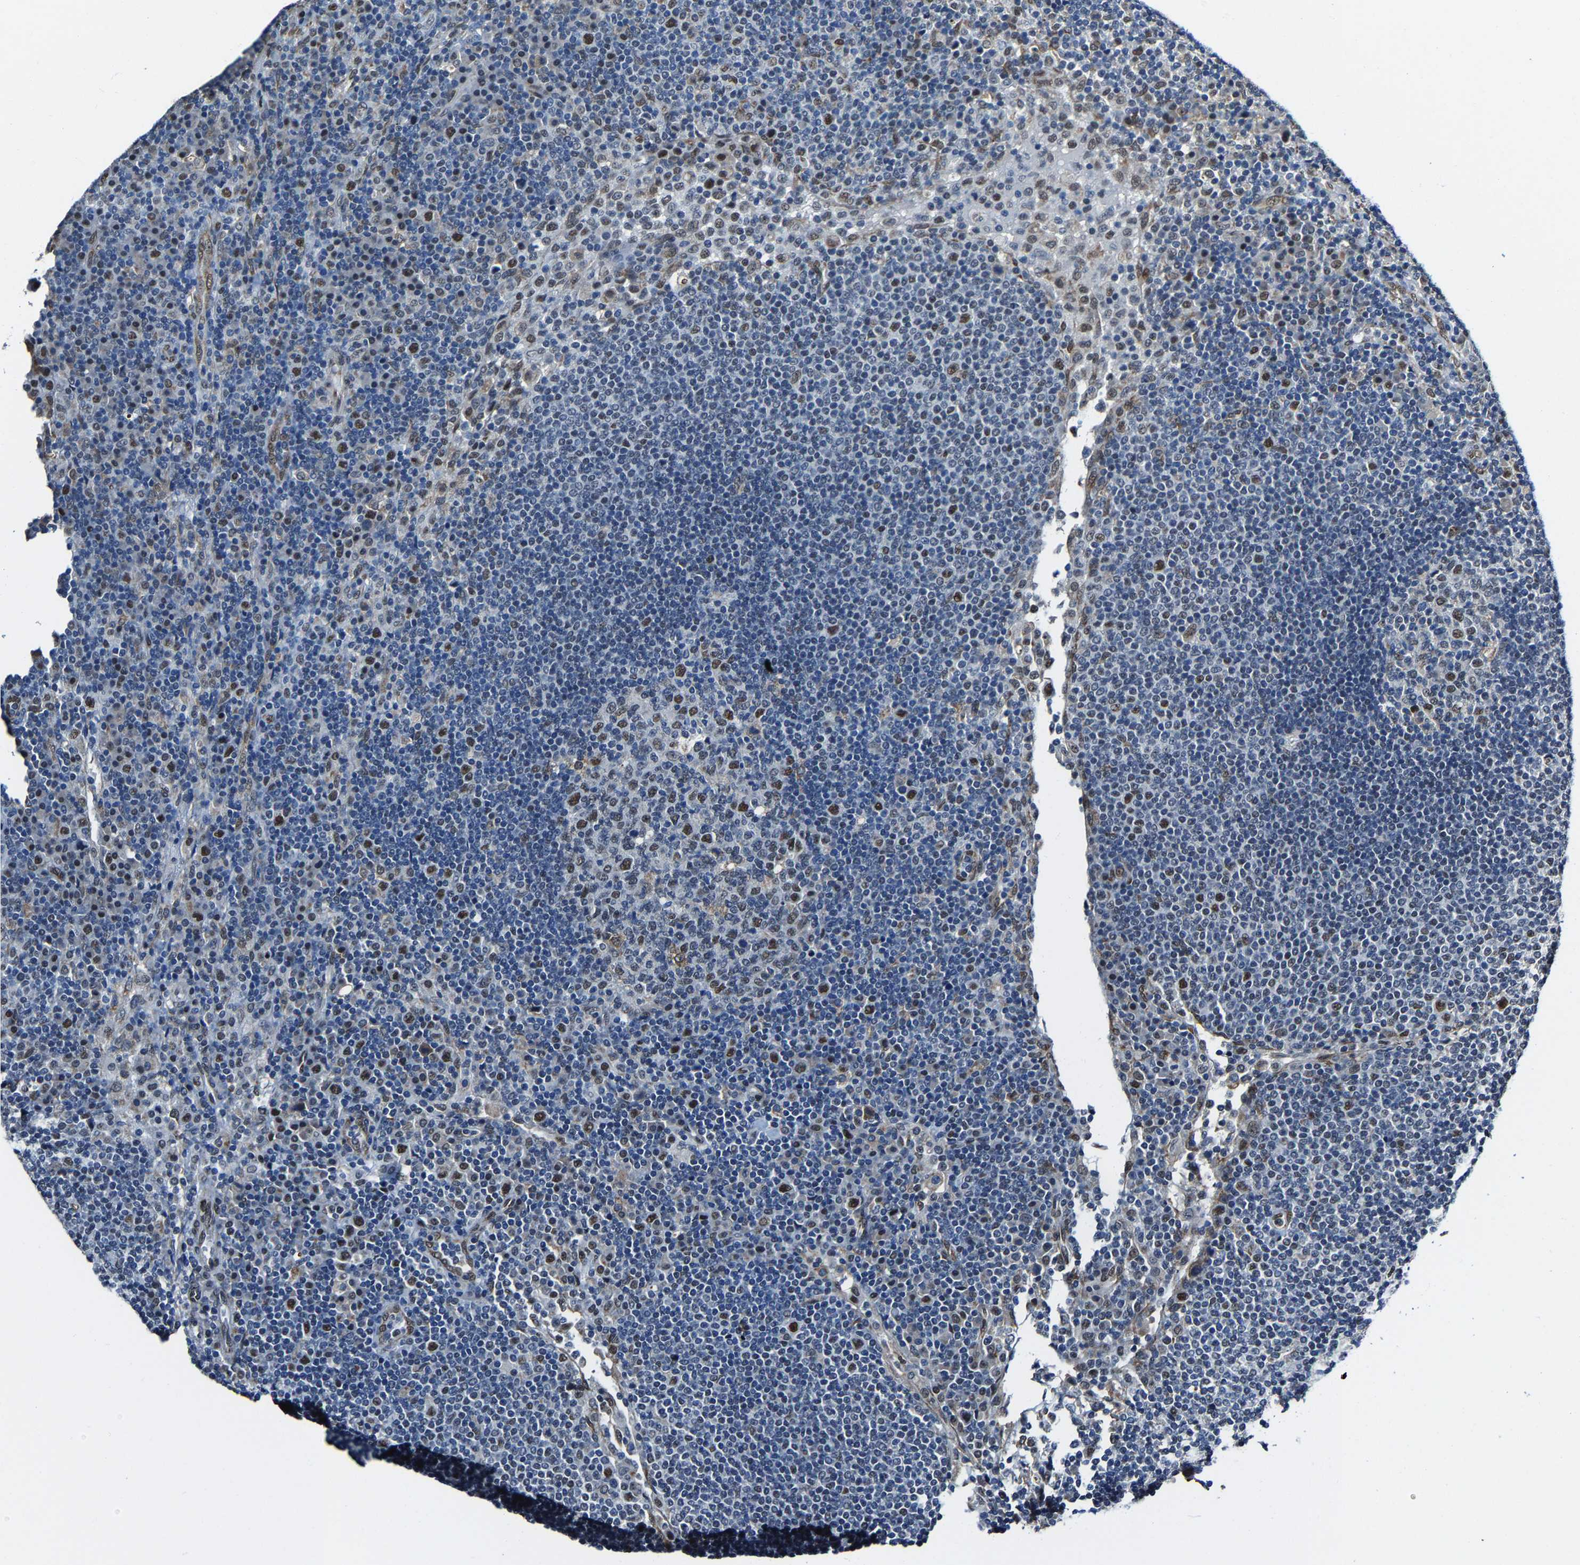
{"staining": {"intensity": "moderate", "quantity": "<25%", "location": "nuclear"}, "tissue": "lymph node", "cell_type": "Germinal center cells", "image_type": "normal", "snomed": [{"axis": "morphology", "description": "Normal tissue, NOS"}, {"axis": "topography", "description": "Lymph node"}], "caption": "Immunohistochemistry (IHC) photomicrograph of normal lymph node: human lymph node stained using immunohistochemistry demonstrates low levels of moderate protein expression localized specifically in the nuclear of germinal center cells, appearing as a nuclear brown color.", "gene": "METTL1", "patient": {"sex": "female", "age": 53}}